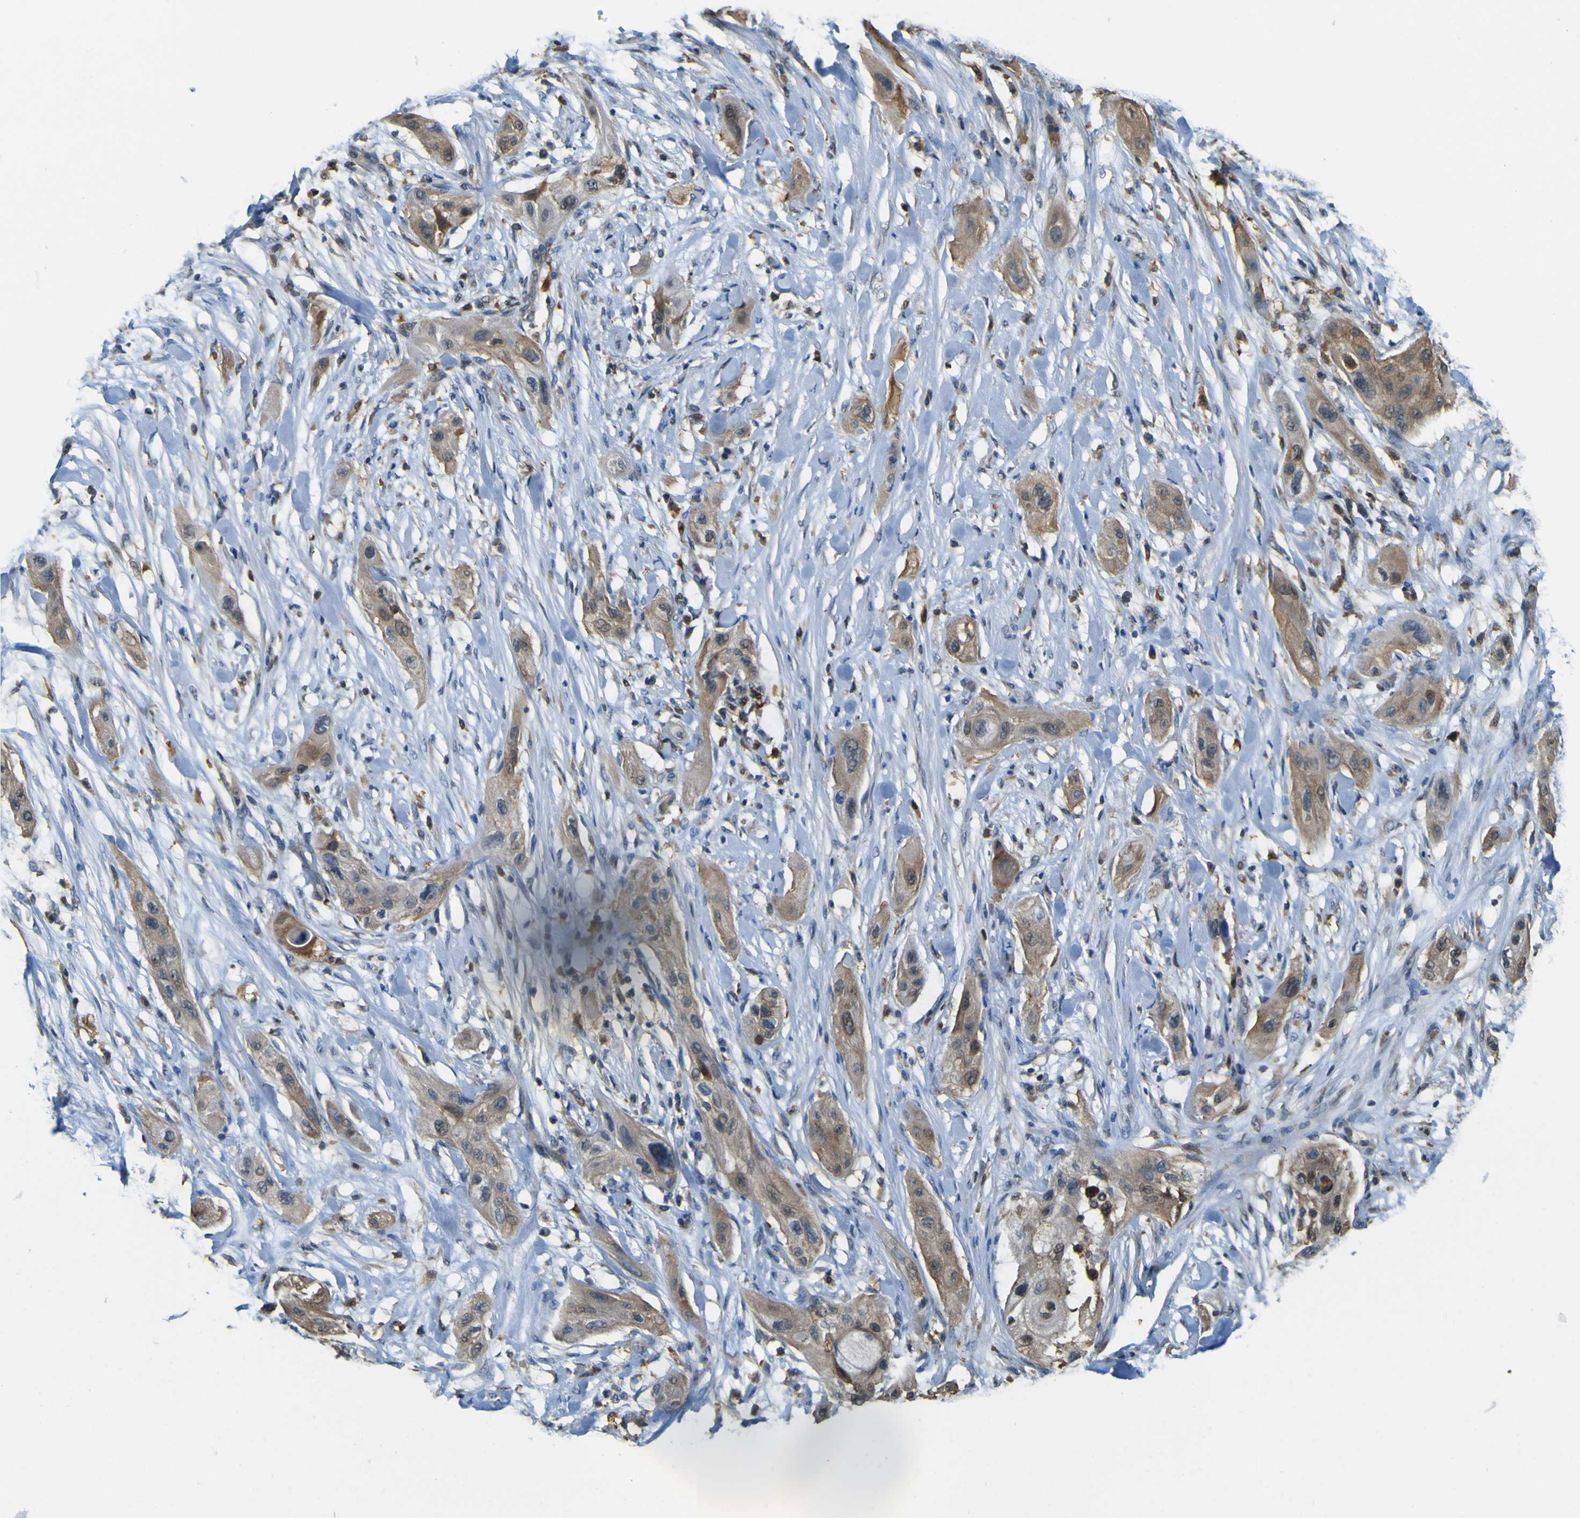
{"staining": {"intensity": "moderate", "quantity": ">75%", "location": "cytoplasmic/membranous"}, "tissue": "lung cancer", "cell_type": "Tumor cells", "image_type": "cancer", "snomed": [{"axis": "morphology", "description": "Squamous cell carcinoma, NOS"}, {"axis": "topography", "description": "Lung"}], "caption": "Immunohistochemical staining of human lung cancer (squamous cell carcinoma) reveals medium levels of moderate cytoplasmic/membranous positivity in approximately >75% of tumor cells.", "gene": "ABHD3", "patient": {"sex": "female", "age": 47}}